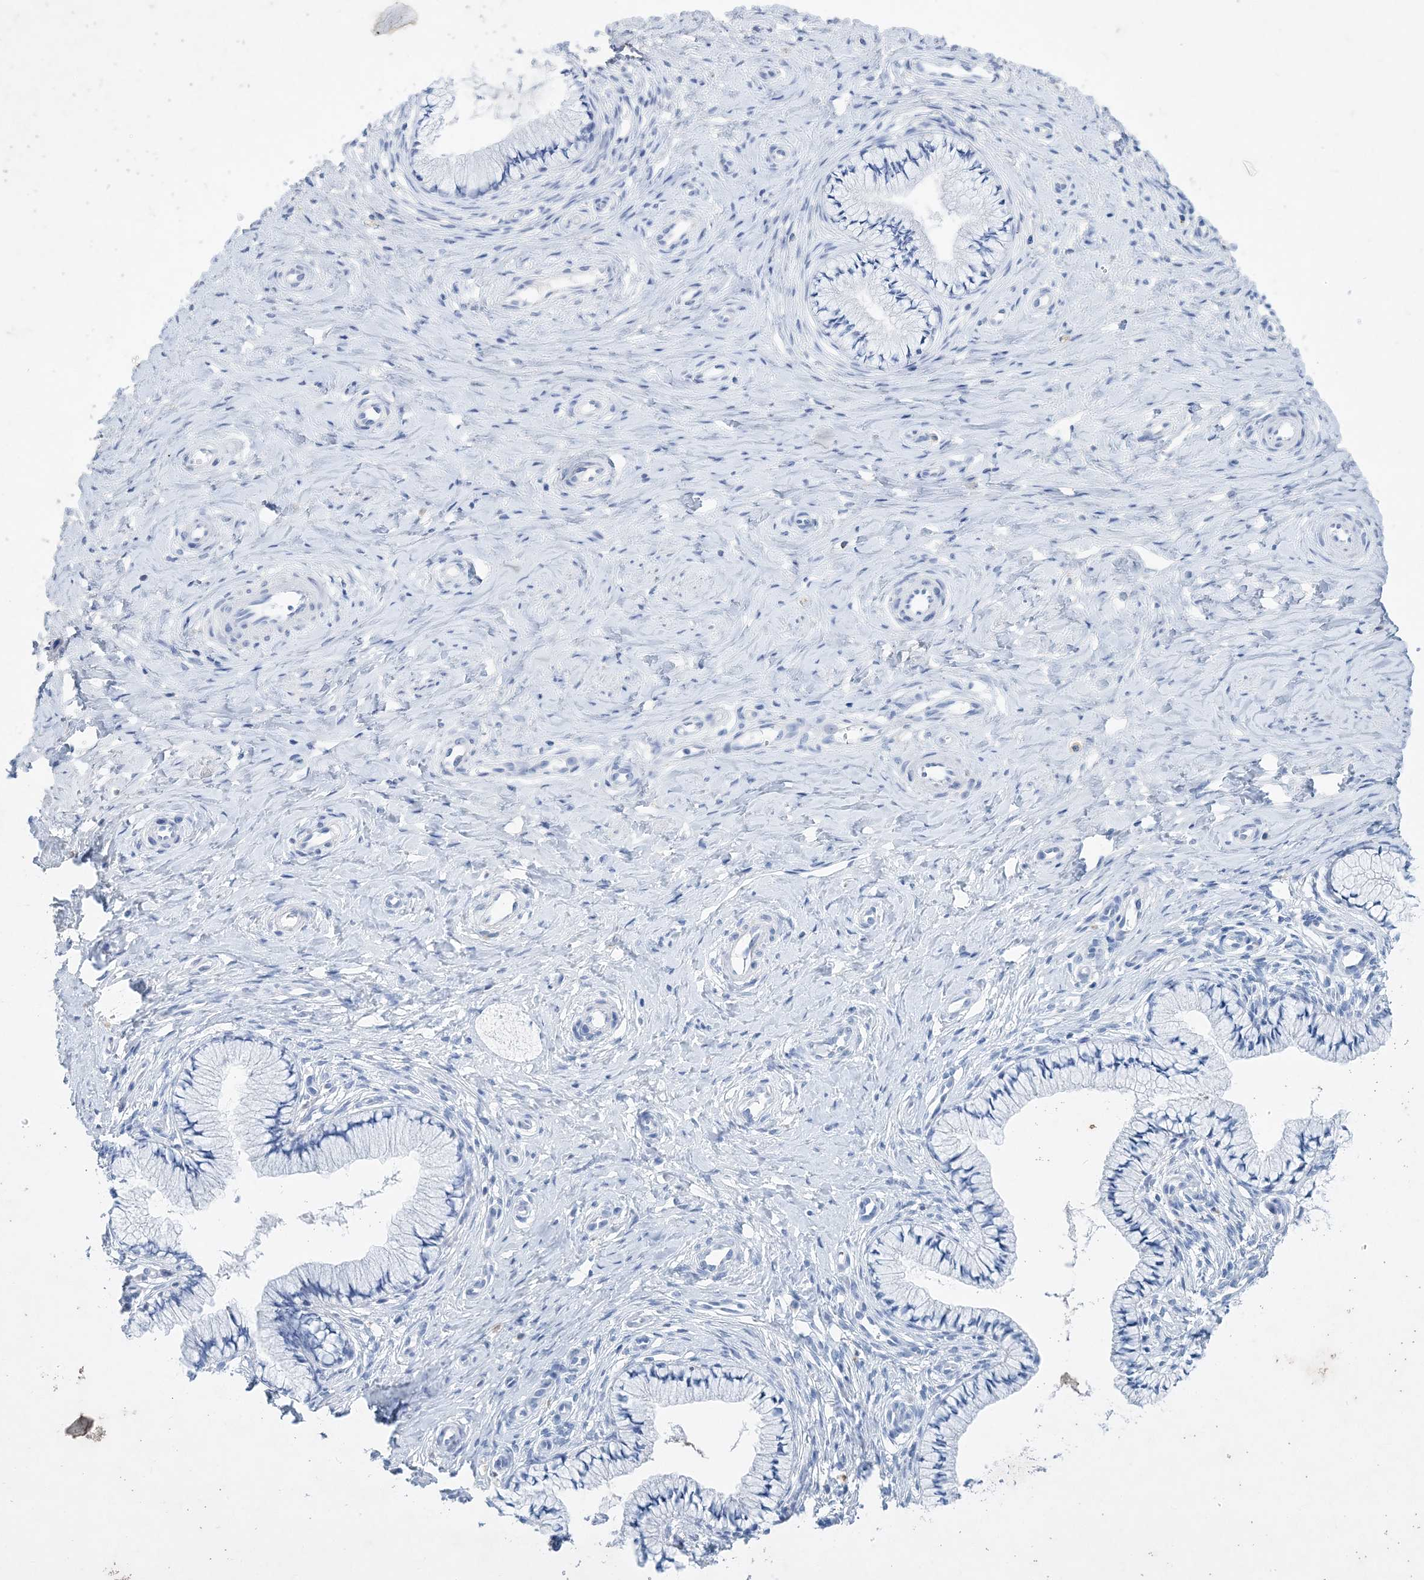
{"staining": {"intensity": "negative", "quantity": "none", "location": "none"}, "tissue": "cervix", "cell_type": "Glandular cells", "image_type": "normal", "snomed": [{"axis": "morphology", "description": "Normal tissue, NOS"}, {"axis": "topography", "description": "Cervix"}], "caption": "High magnification brightfield microscopy of benign cervix stained with DAB (brown) and counterstained with hematoxylin (blue): glandular cells show no significant staining.", "gene": "COPS8", "patient": {"sex": "female", "age": 36}}